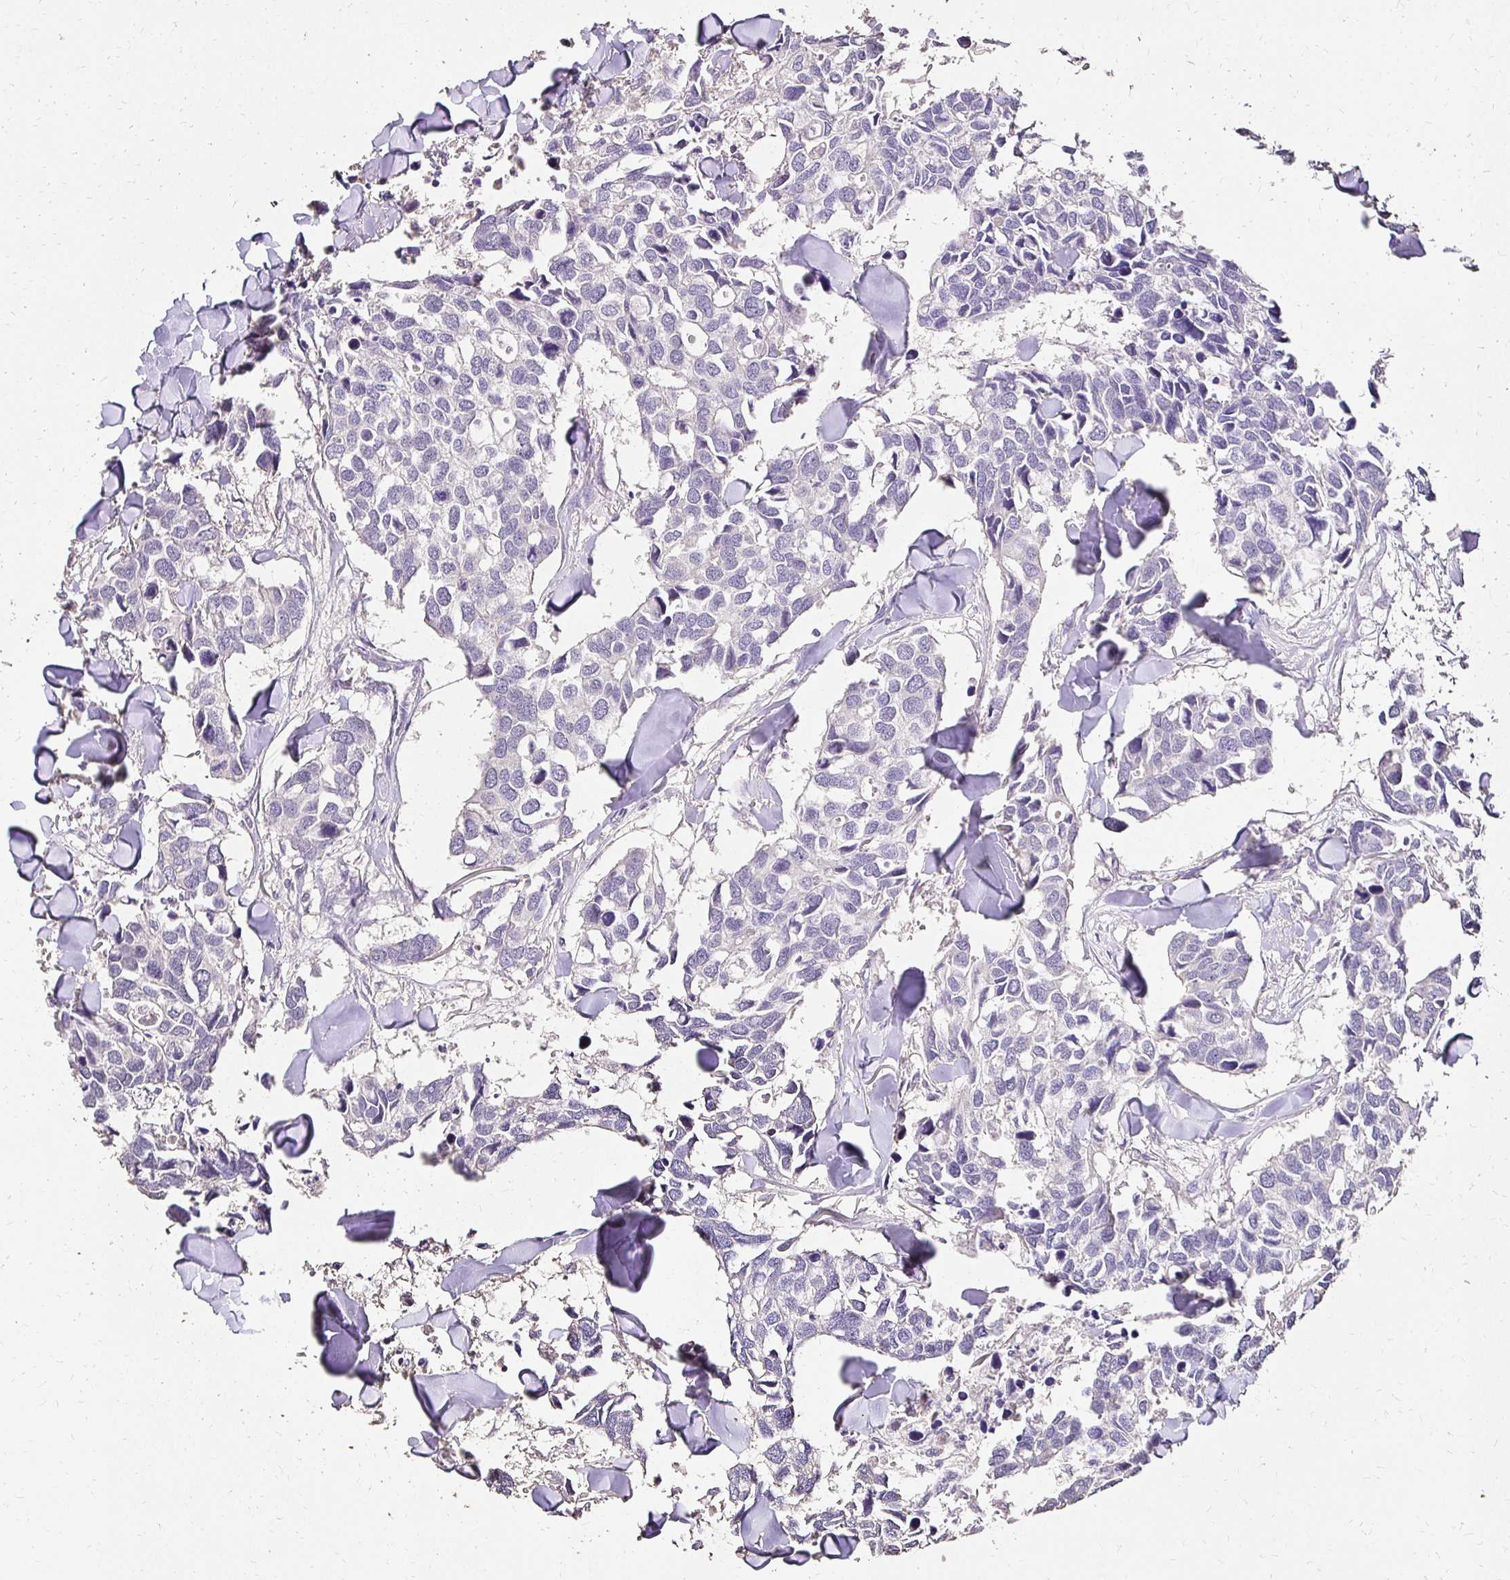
{"staining": {"intensity": "negative", "quantity": "none", "location": "none"}, "tissue": "breast cancer", "cell_type": "Tumor cells", "image_type": "cancer", "snomed": [{"axis": "morphology", "description": "Duct carcinoma"}, {"axis": "topography", "description": "Breast"}], "caption": "The micrograph demonstrates no significant positivity in tumor cells of breast infiltrating ductal carcinoma. The staining is performed using DAB (3,3'-diaminobenzidine) brown chromogen with nuclei counter-stained in using hematoxylin.", "gene": "UGT1A6", "patient": {"sex": "female", "age": 83}}